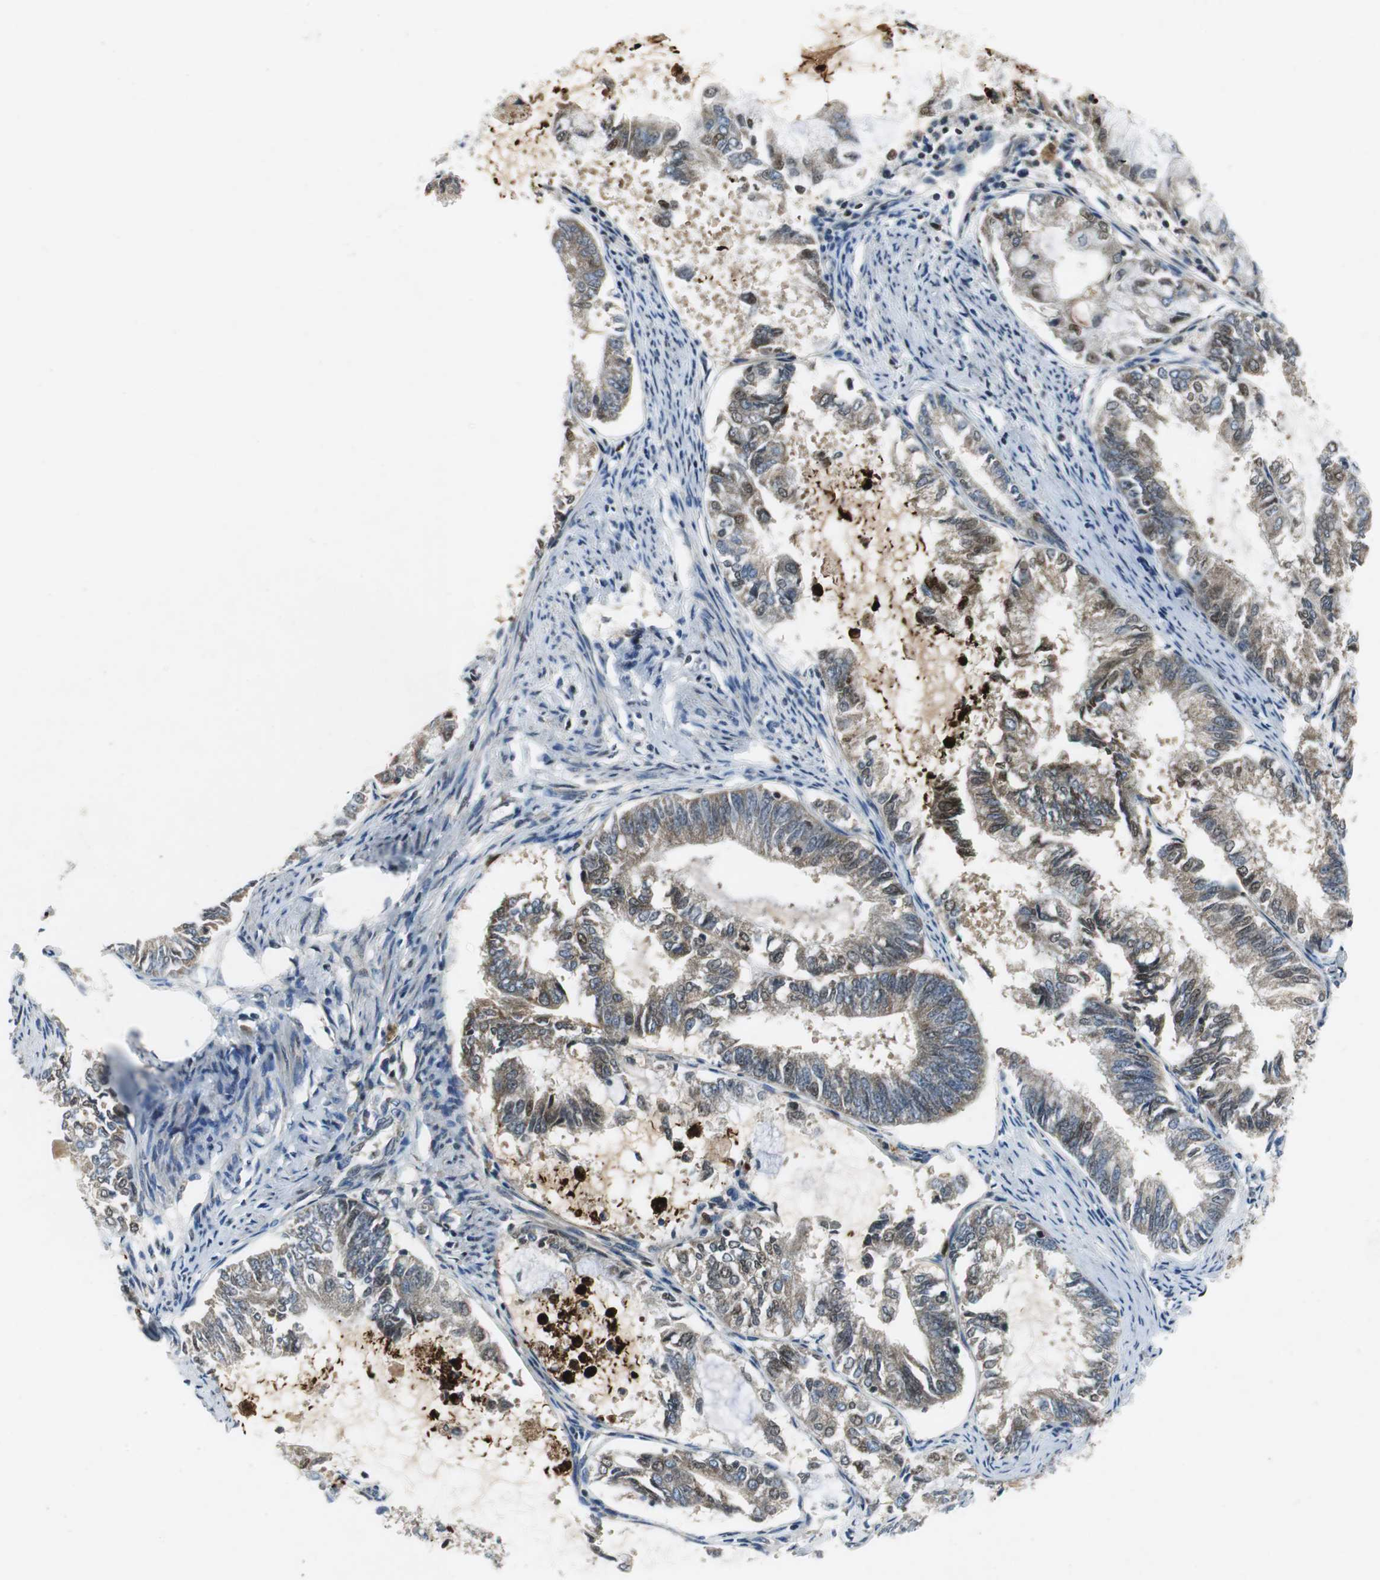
{"staining": {"intensity": "weak", "quantity": "25%-75%", "location": "cytoplasmic/membranous,nuclear"}, "tissue": "endometrial cancer", "cell_type": "Tumor cells", "image_type": "cancer", "snomed": [{"axis": "morphology", "description": "Adenocarcinoma, NOS"}, {"axis": "topography", "description": "Endometrium"}], "caption": "Immunohistochemical staining of human endometrial cancer demonstrates weak cytoplasmic/membranous and nuclear protein staining in about 25%-75% of tumor cells.", "gene": "ORM1", "patient": {"sex": "female", "age": 86}}